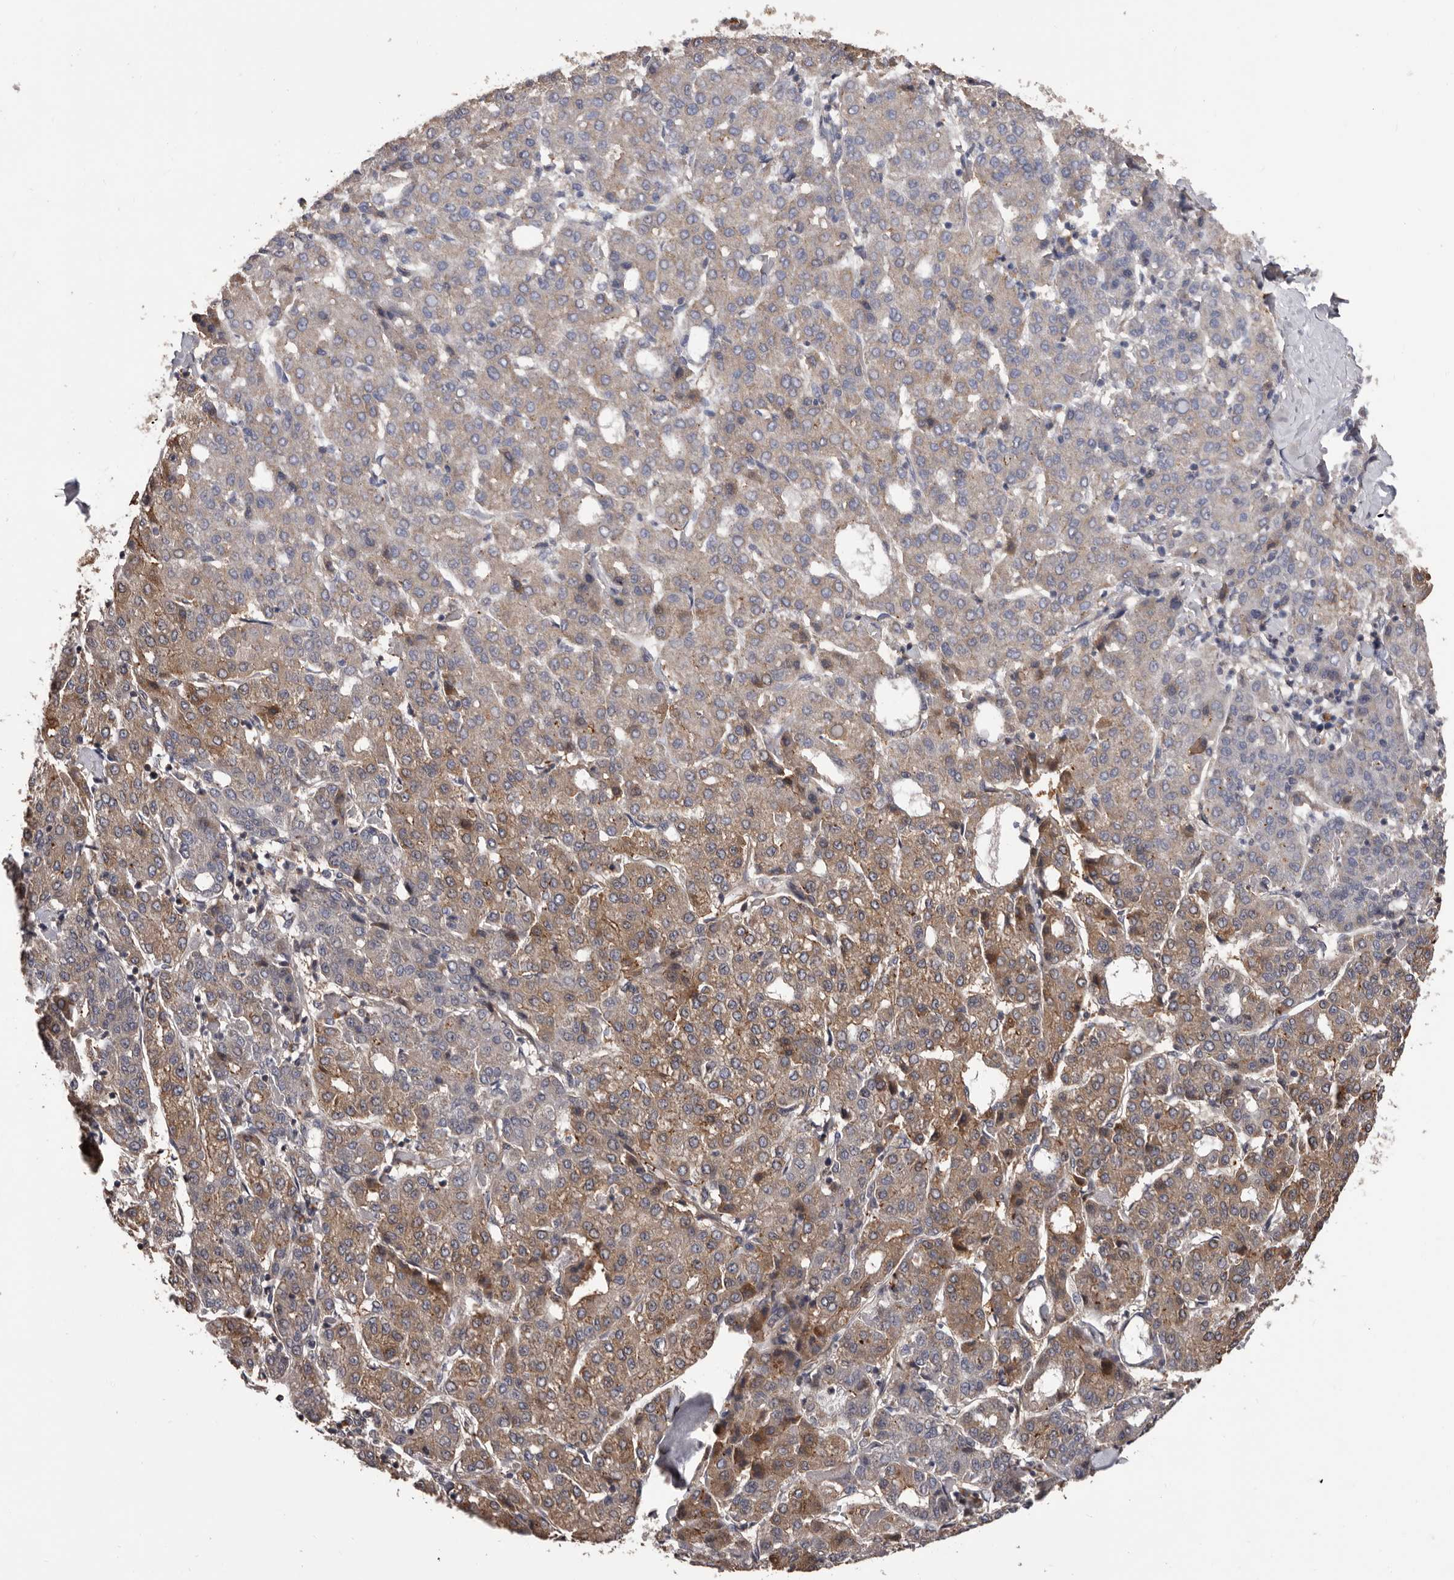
{"staining": {"intensity": "moderate", "quantity": "25%-75%", "location": "cytoplasmic/membranous"}, "tissue": "liver cancer", "cell_type": "Tumor cells", "image_type": "cancer", "snomed": [{"axis": "morphology", "description": "Carcinoma, Hepatocellular, NOS"}, {"axis": "topography", "description": "Liver"}], "caption": "Protein staining shows moderate cytoplasmic/membranous expression in approximately 25%-75% of tumor cells in liver hepatocellular carcinoma. (DAB IHC, brown staining for protein, blue staining for nuclei).", "gene": "ADAMTS2", "patient": {"sex": "male", "age": 65}}